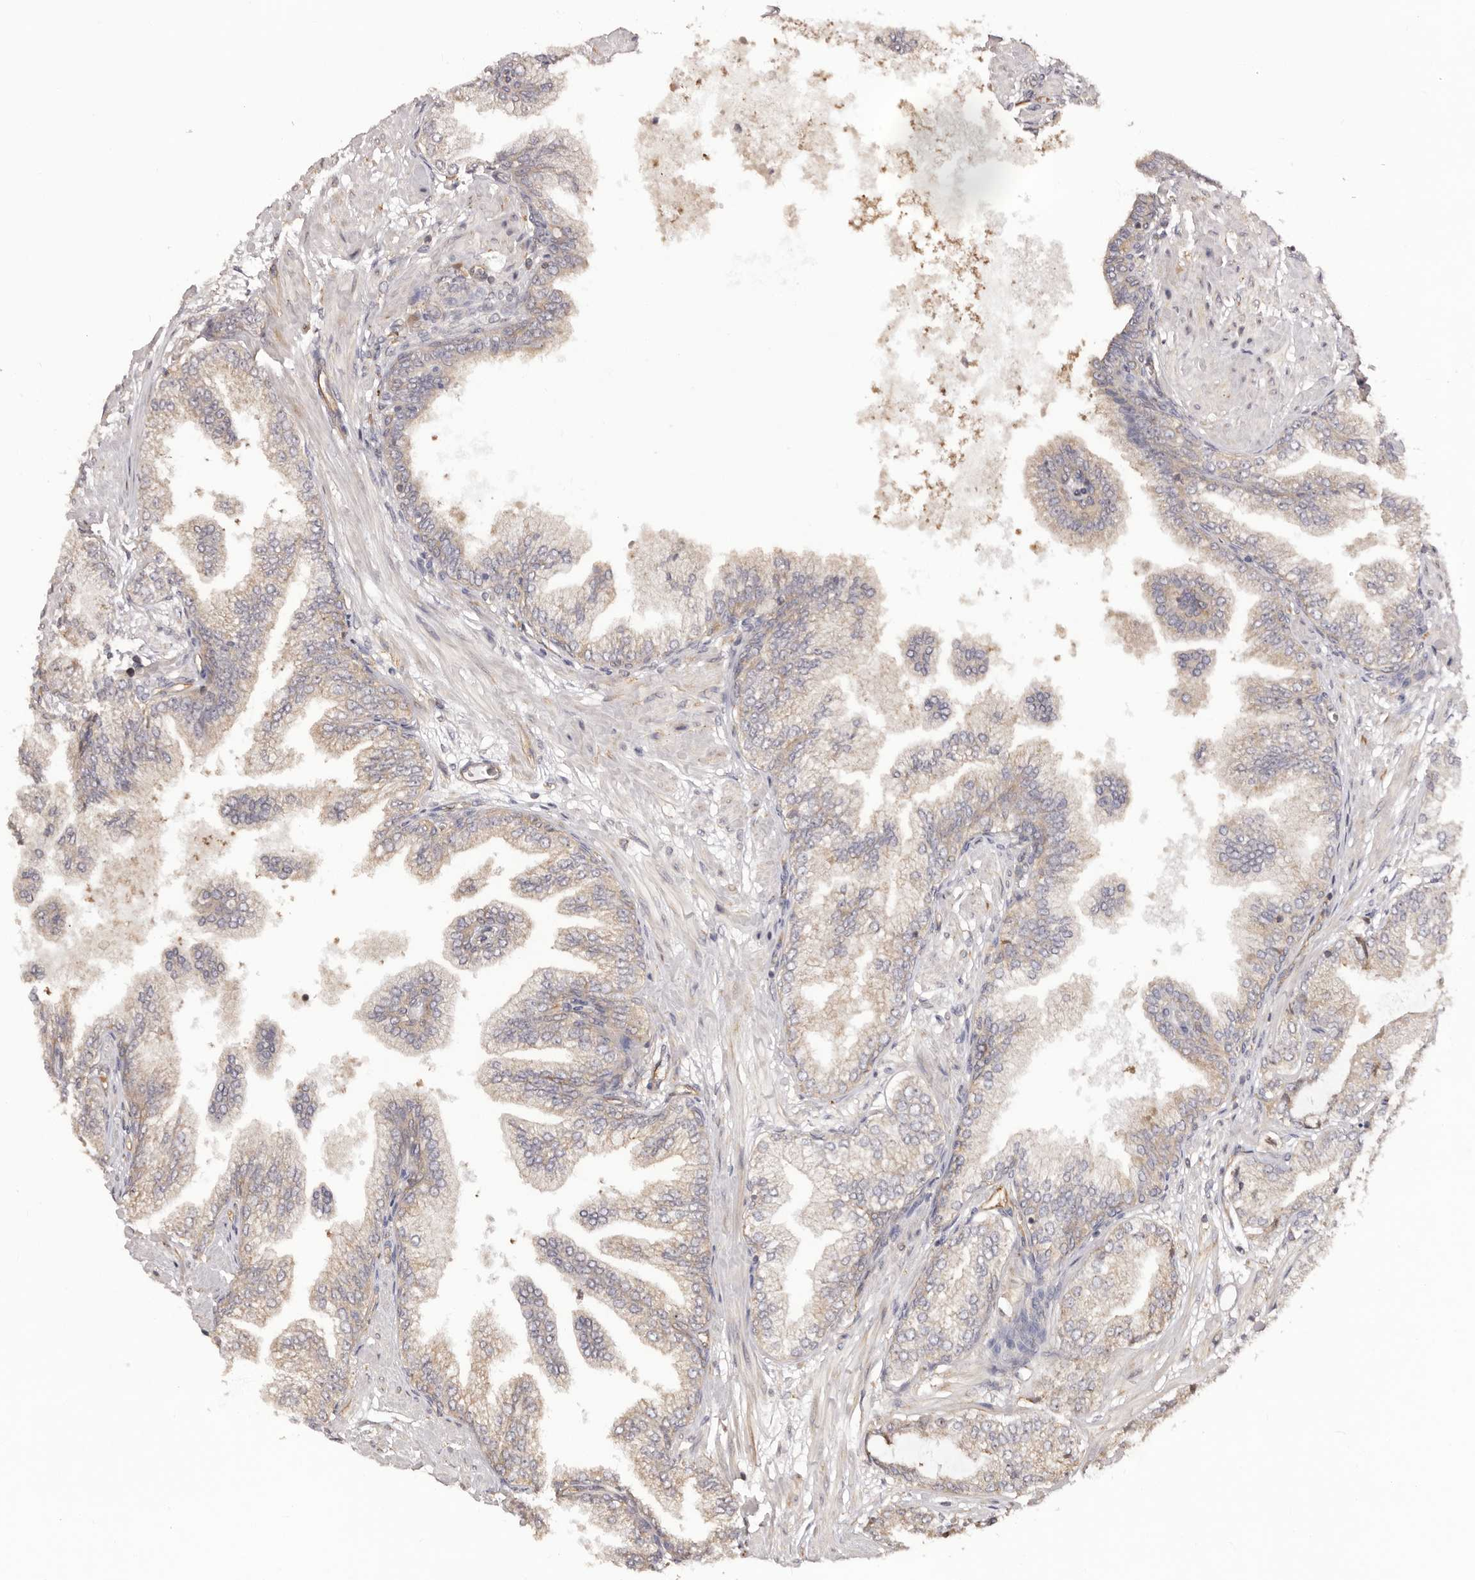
{"staining": {"intensity": "weak", "quantity": "25%-75%", "location": "cytoplasmic/membranous"}, "tissue": "prostate cancer", "cell_type": "Tumor cells", "image_type": "cancer", "snomed": [{"axis": "morphology", "description": "Adenocarcinoma, Low grade"}, {"axis": "topography", "description": "Prostate"}], "caption": "Immunohistochemistry (IHC) image of neoplastic tissue: human low-grade adenocarcinoma (prostate) stained using immunohistochemistry (IHC) displays low levels of weak protein expression localized specifically in the cytoplasmic/membranous of tumor cells, appearing as a cytoplasmic/membranous brown color.", "gene": "RPS6", "patient": {"sex": "male", "age": 63}}